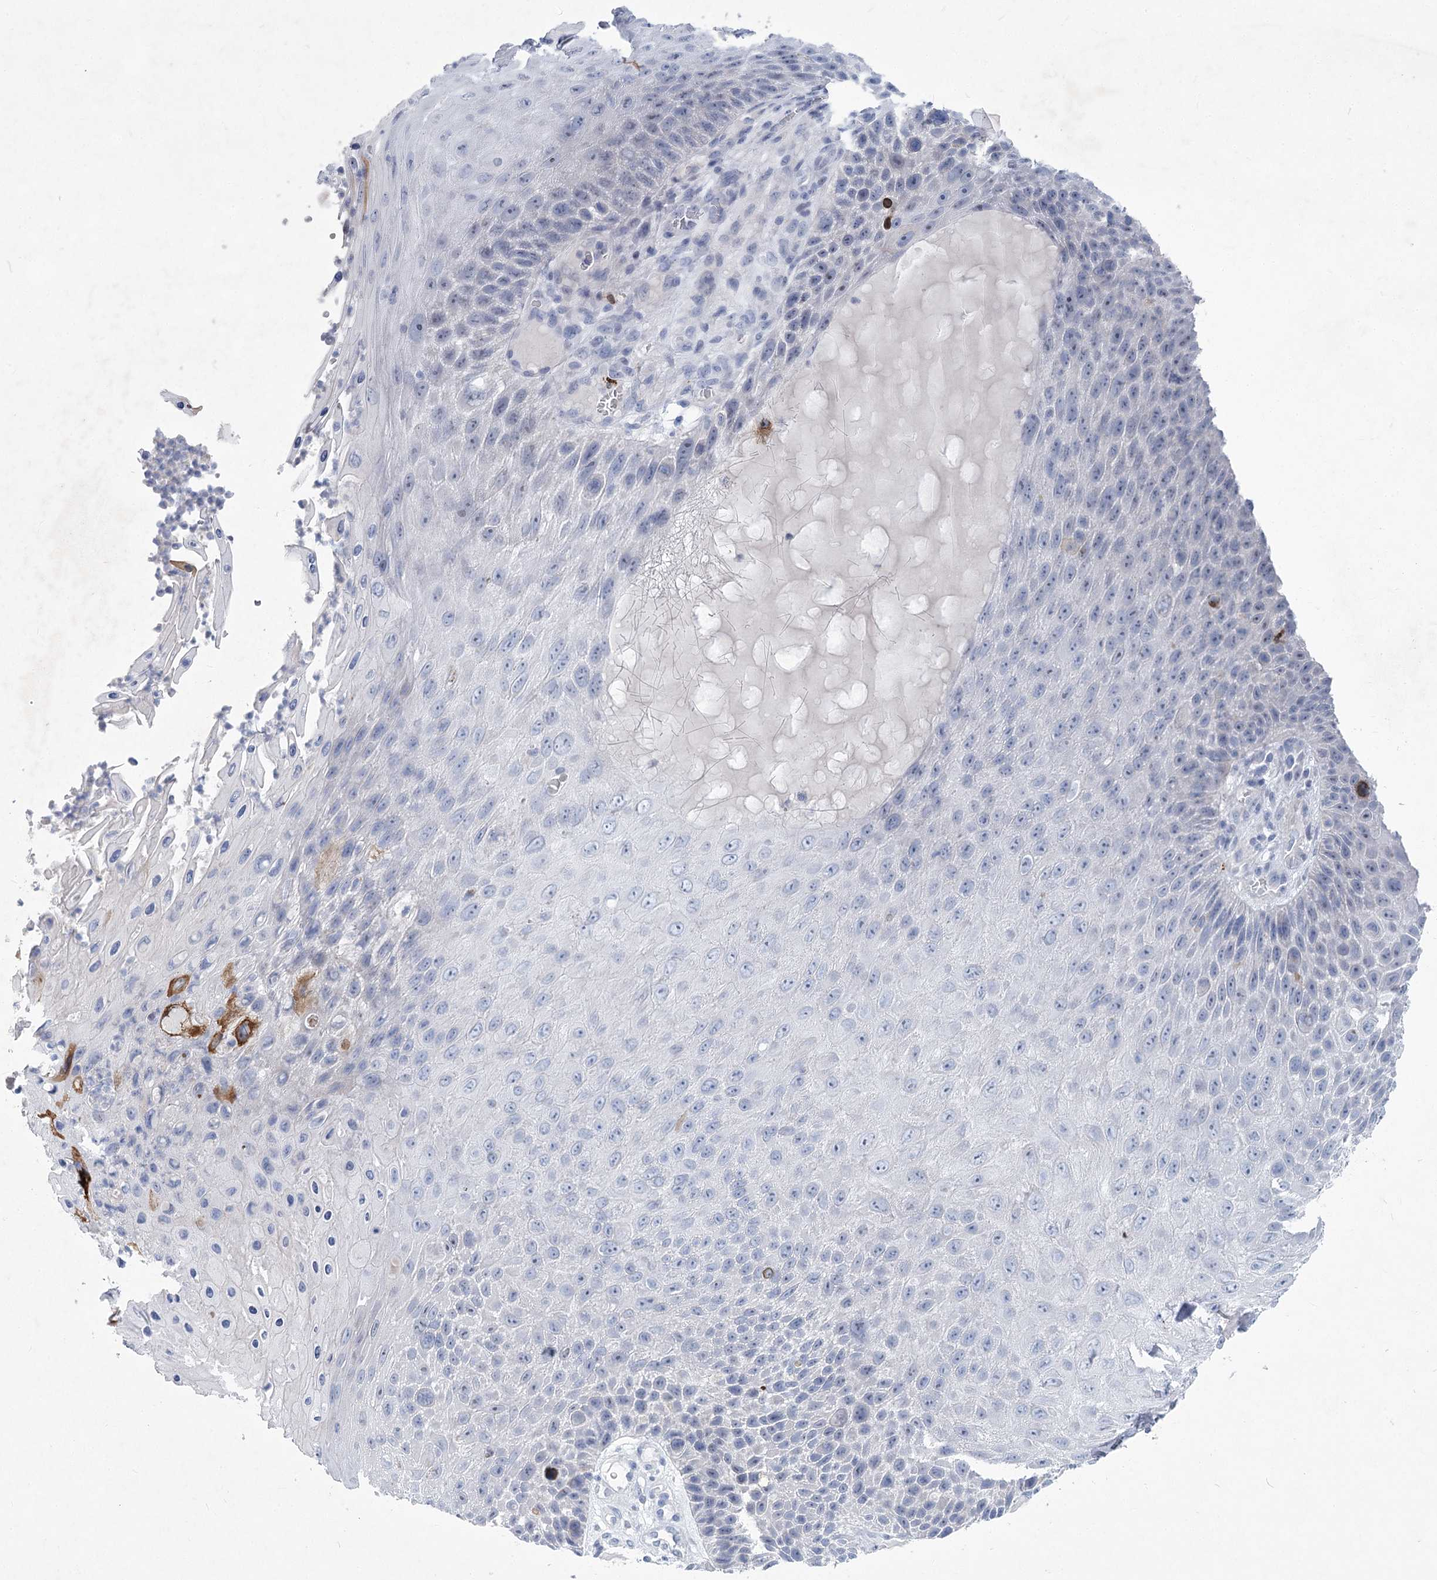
{"staining": {"intensity": "negative", "quantity": "none", "location": "none"}, "tissue": "skin cancer", "cell_type": "Tumor cells", "image_type": "cancer", "snomed": [{"axis": "morphology", "description": "Squamous cell carcinoma, NOS"}, {"axis": "topography", "description": "Skin"}], "caption": "Immunohistochemical staining of skin cancer exhibits no significant positivity in tumor cells. Nuclei are stained in blue.", "gene": "WDR74", "patient": {"sex": "female", "age": 88}}